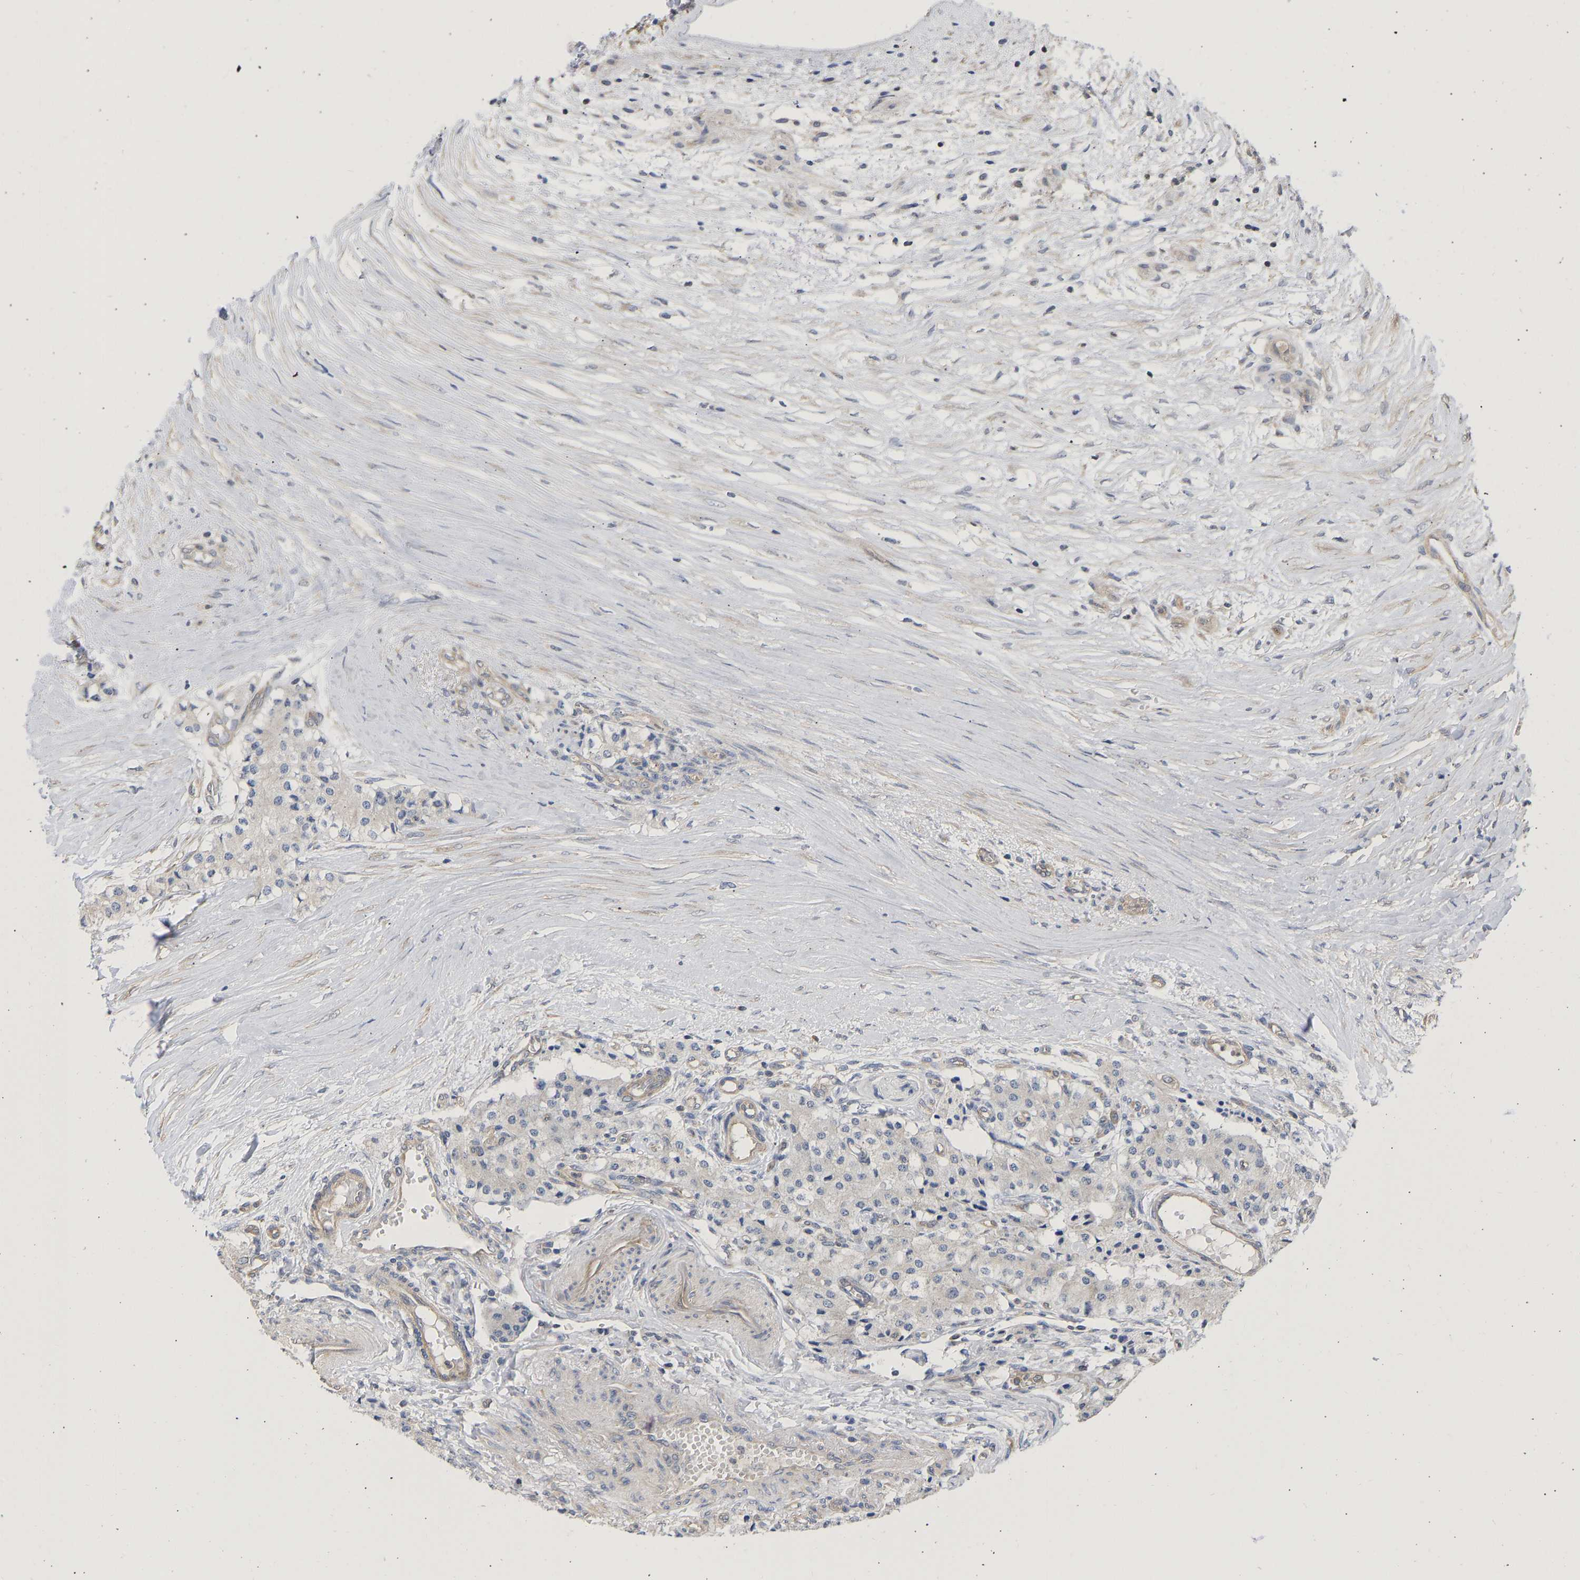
{"staining": {"intensity": "negative", "quantity": "none", "location": "none"}, "tissue": "carcinoid", "cell_type": "Tumor cells", "image_type": "cancer", "snomed": [{"axis": "morphology", "description": "Carcinoid, malignant, NOS"}, {"axis": "topography", "description": "Colon"}], "caption": "Tumor cells show no significant expression in carcinoid.", "gene": "MAP2K3", "patient": {"sex": "female", "age": 52}}